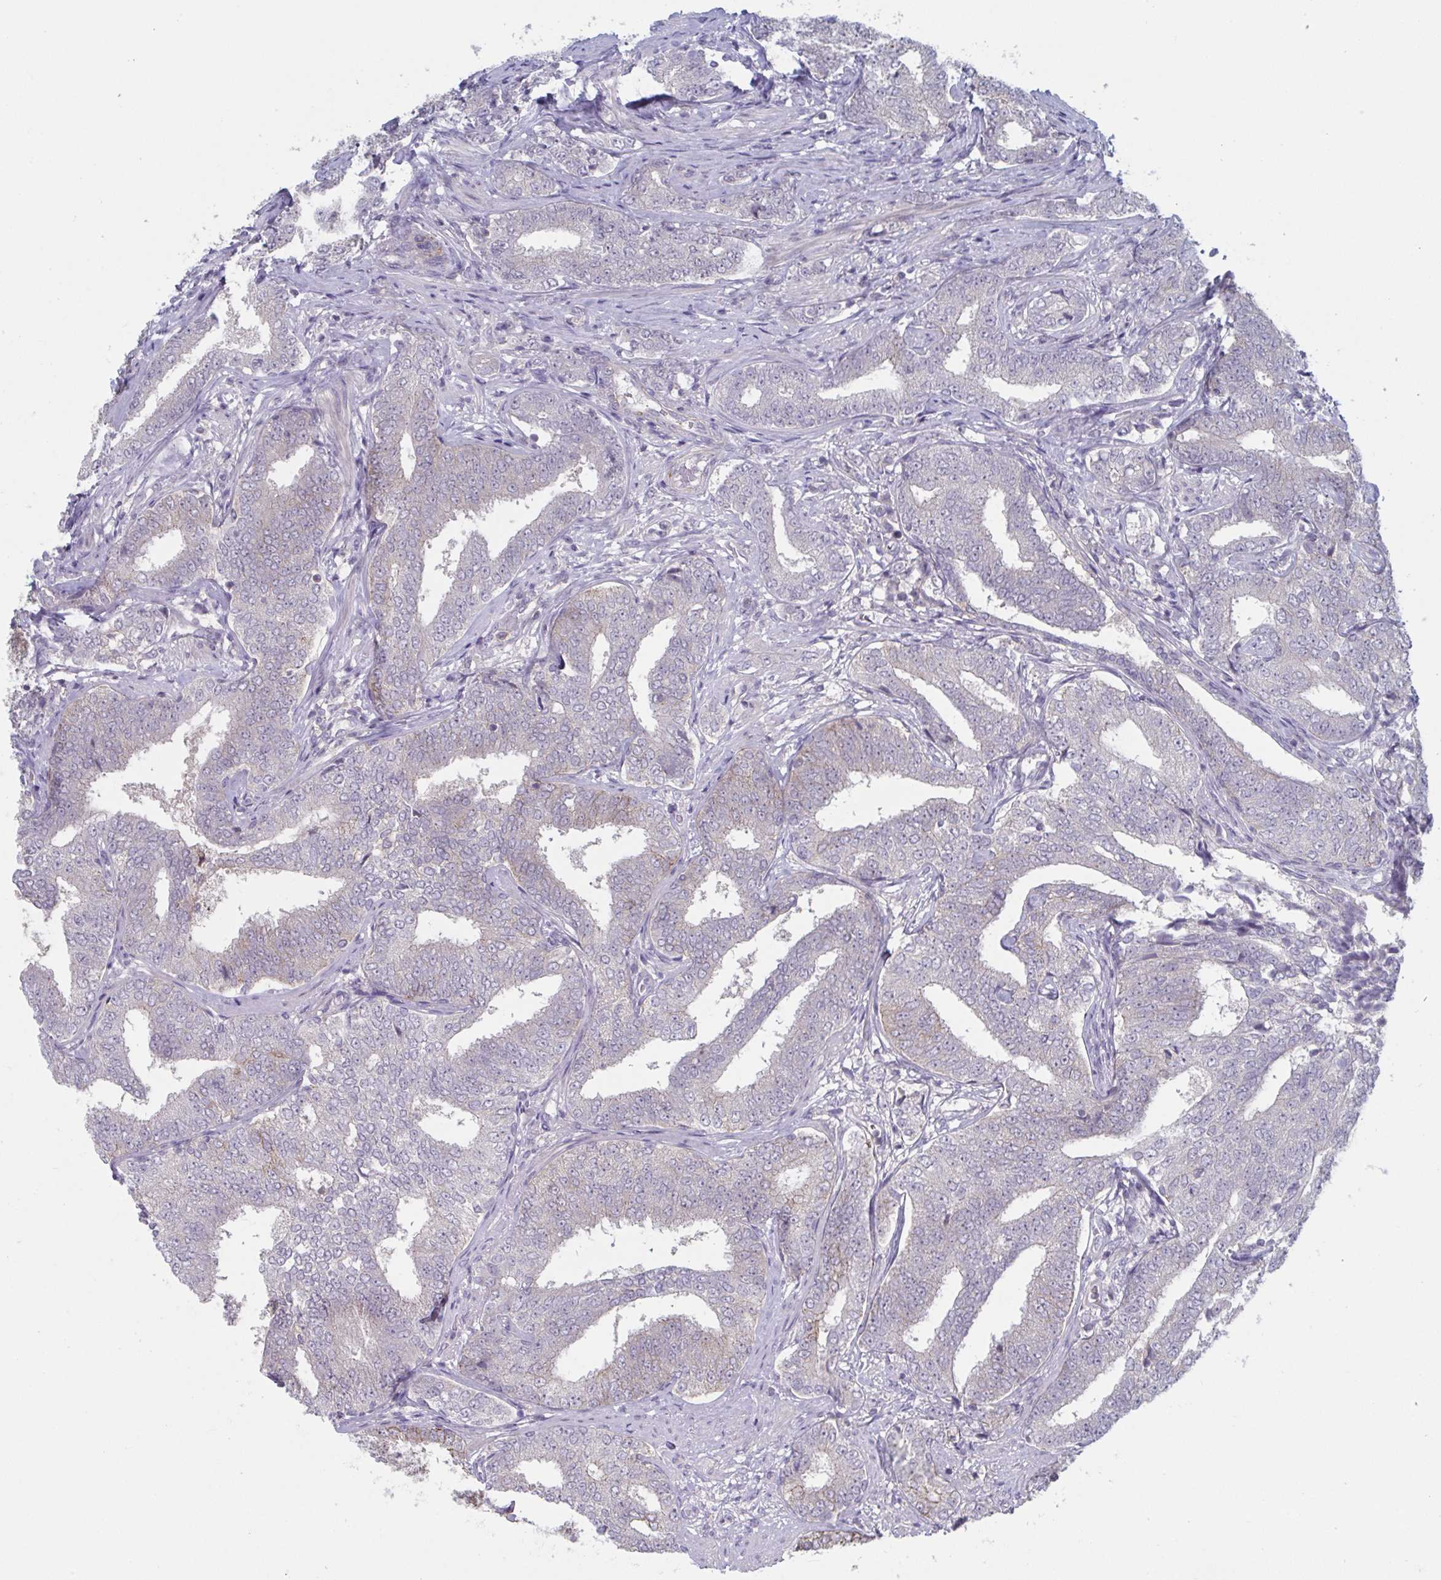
{"staining": {"intensity": "negative", "quantity": "none", "location": "none"}, "tissue": "prostate cancer", "cell_type": "Tumor cells", "image_type": "cancer", "snomed": [{"axis": "morphology", "description": "Adenocarcinoma, High grade"}, {"axis": "topography", "description": "Prostate"}], "caption": "The immunohistochemistry photomicrograph has no significant expression in tumor cells of prostate cancer tissue.", "gene": "STK26", "patient": {"sex": "male", "age": 72}}